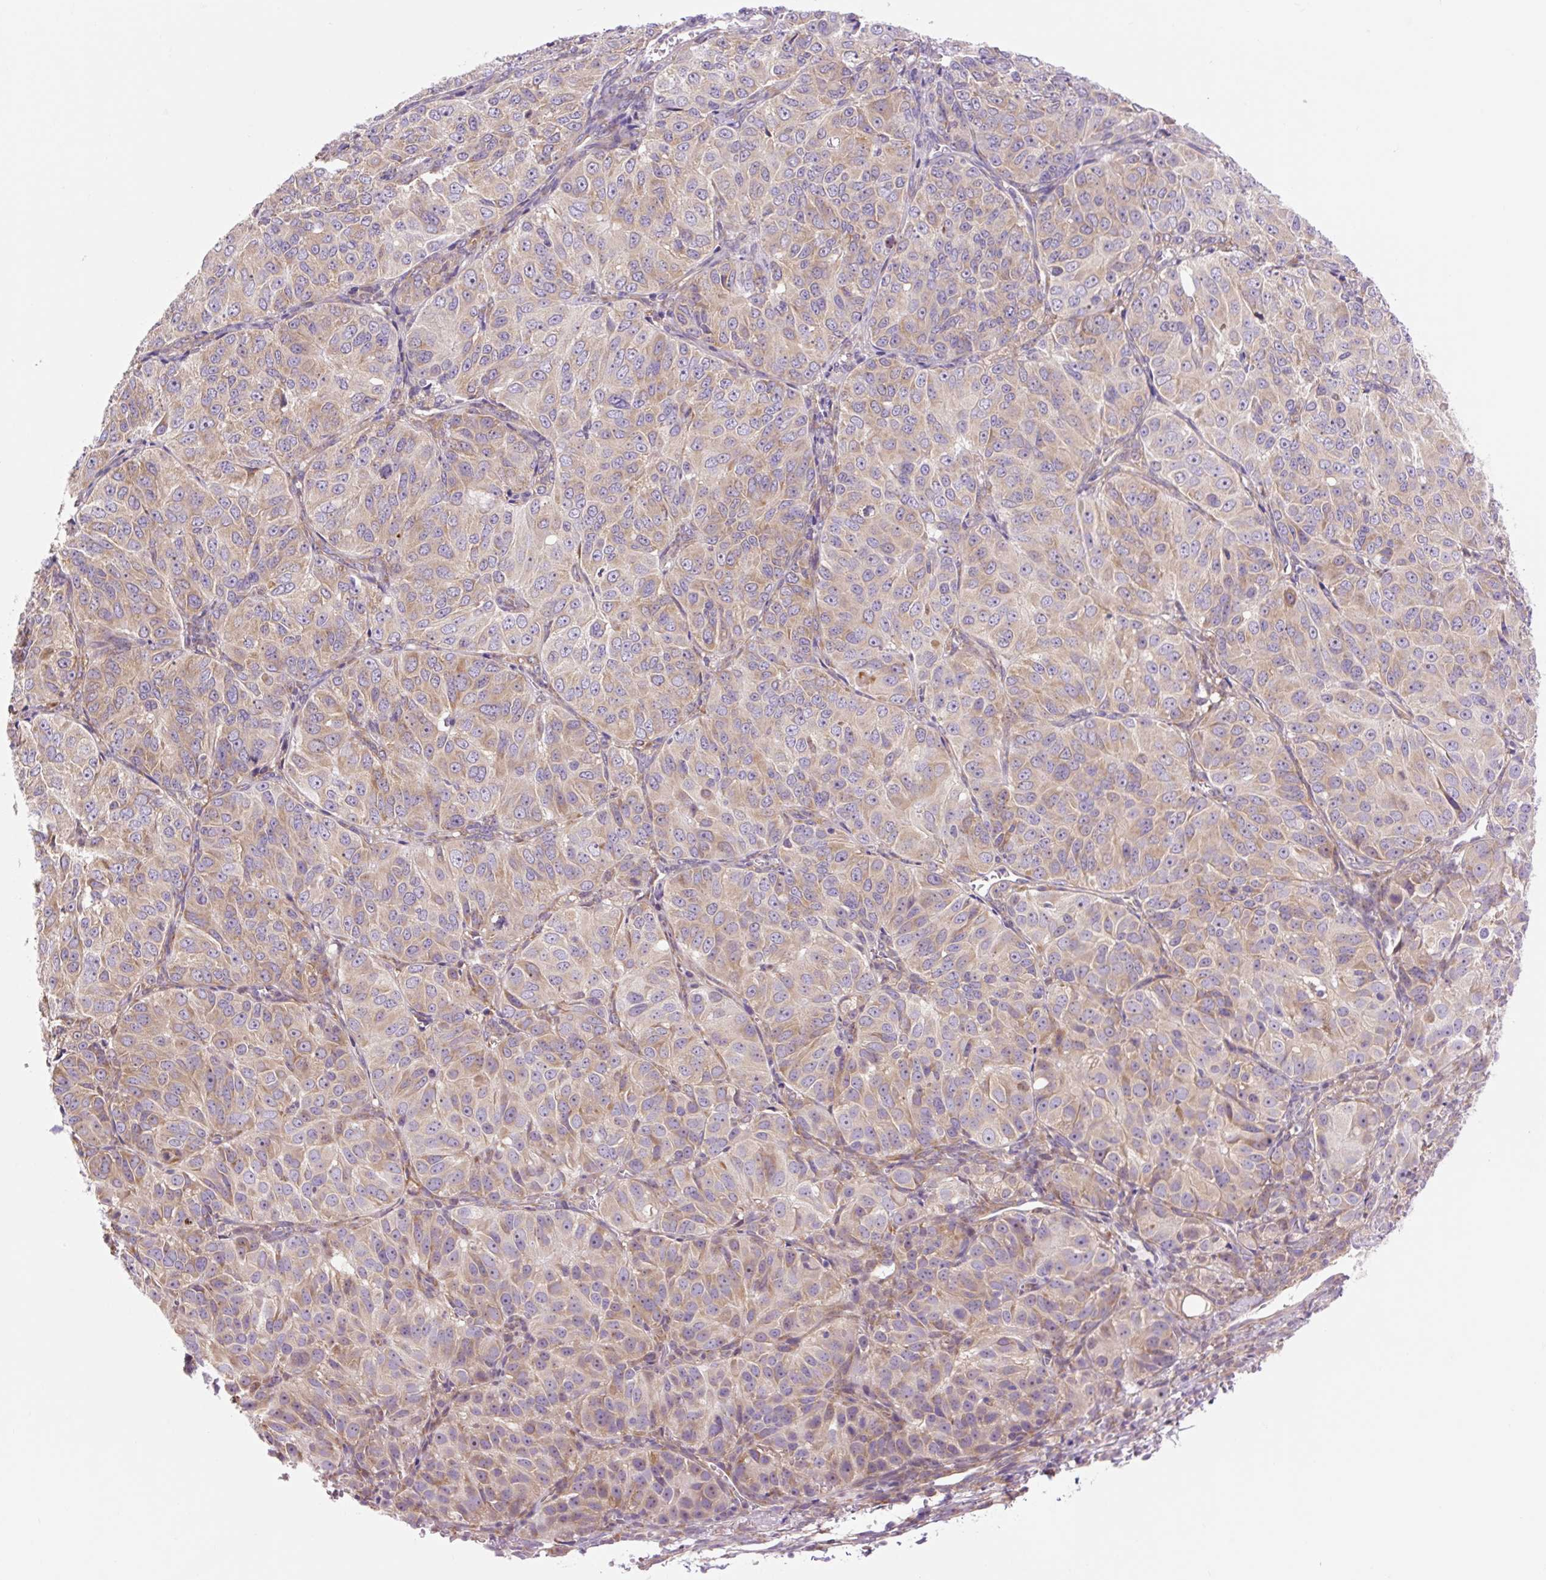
{"staining": {"intensity": "weak", "quantity": "25%-75%", "location": "cytoplasmic/membranous"}, "tissue": "ovarian cancer", "cell_type": "Tumor cells", "image_type": "cancer", "snomed": [{"axis": "morphology", "description": "Carcinoma, endometroid"}, {"axis": "topography", "description": "Ovary"}], "caption": "Protein expression analysis of ovarian cancer shows weak cytoplasmic/membranous staining in approximately 25%-75% of tumor cells.", "gene": "GPR45", "patient": {"sex": "female", "age": 51}}